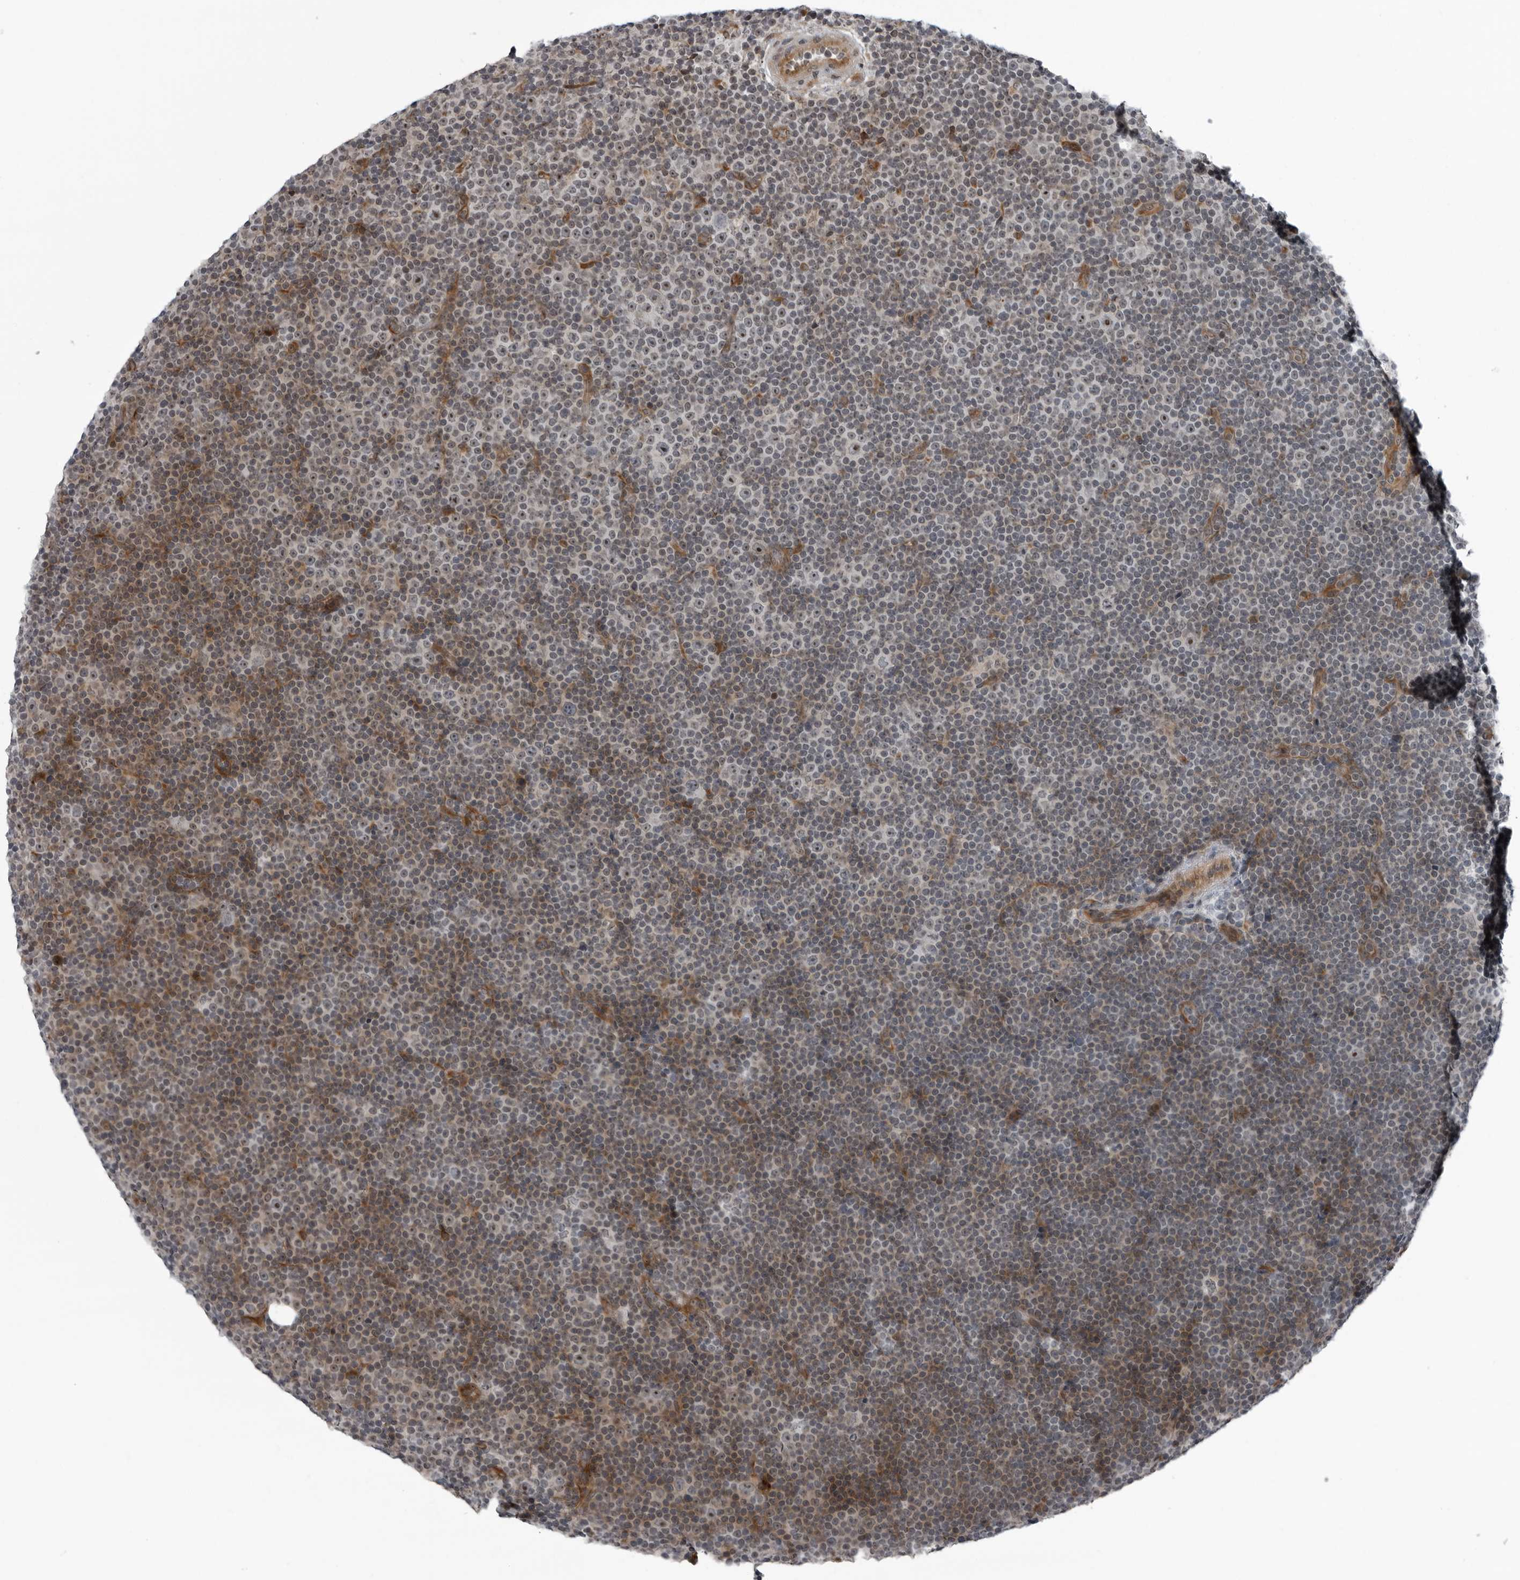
{"staining": {"intensity": "moderate", "quantity": "<25%", "location": "nuclear"}, "tissue": "lymphoma", "cell_type": "Tumor cells", "image_type": "cancer", "snomed": [{"axis": "morphology", "description": "Malignant lymphoma, non-Hodgkin's type, Low grade"}, {"axis": "topography", "description": "Lymph node"}], "caption": "A low amount of moderate nuclear staining is identified in about <25% of tumor cells in malignant lymphoma, non-Hodgkin's type (low-grade) tissue.", "gene": "FAM102B", "patient": {"sex": "female", "age": 67}}